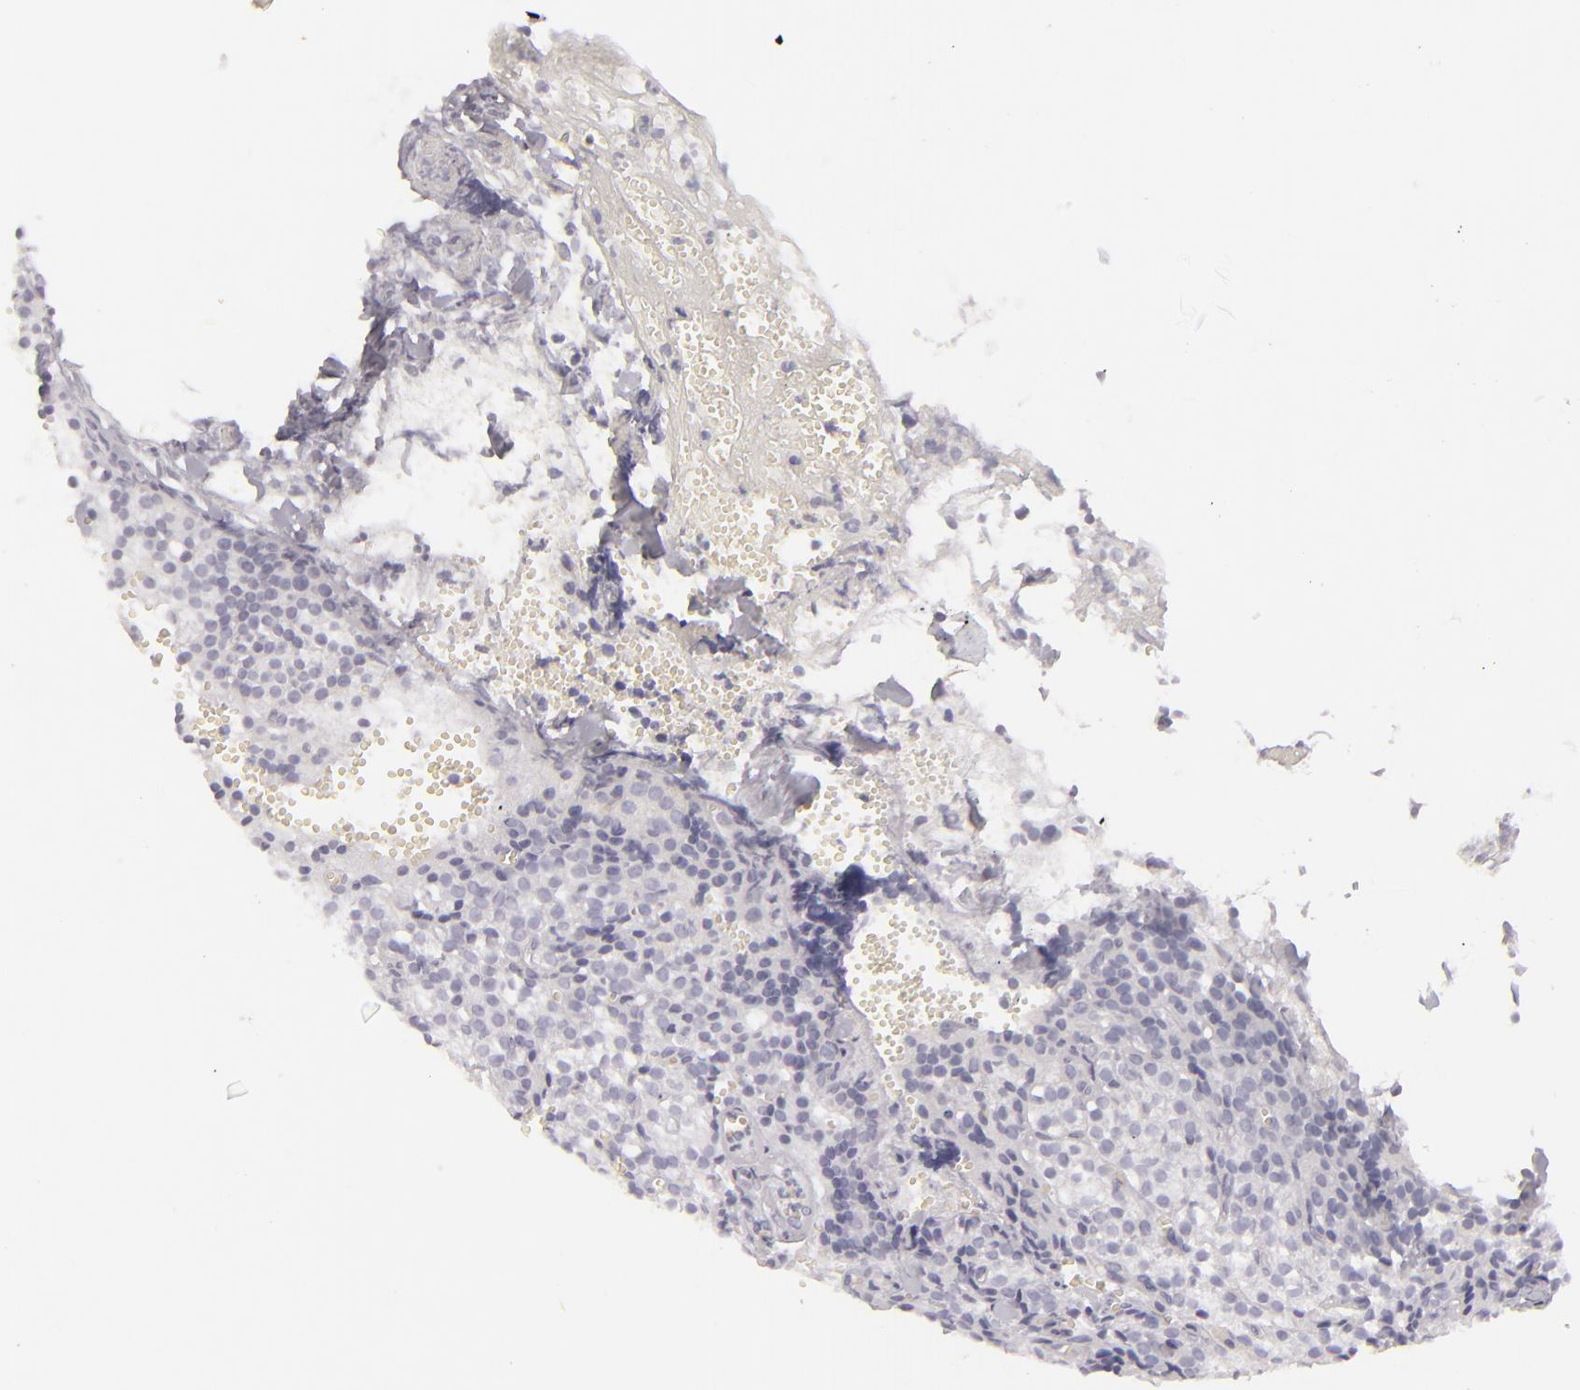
{"staining": {"intensity": "negative", "quantity": "none", "location": "none"}, "tissue": "parathyroid gland", "cell_type": "Glandular cells", "image_type": "normal", "snomed": [{"axis": "morphology", "description": "Normal tissue, NOS"}, {"axis": "topography", "description": "Parathyroid gland"}], "caption": "This micrograph is of normal parathyroid gland stained with immunohistochemistry (IHC) to label a protein in brown with the nuclei are counter-stained blue. There is no staining in glandular cells.", "gene": "FLG", "patient": {"sex": "female", "age": 17}}